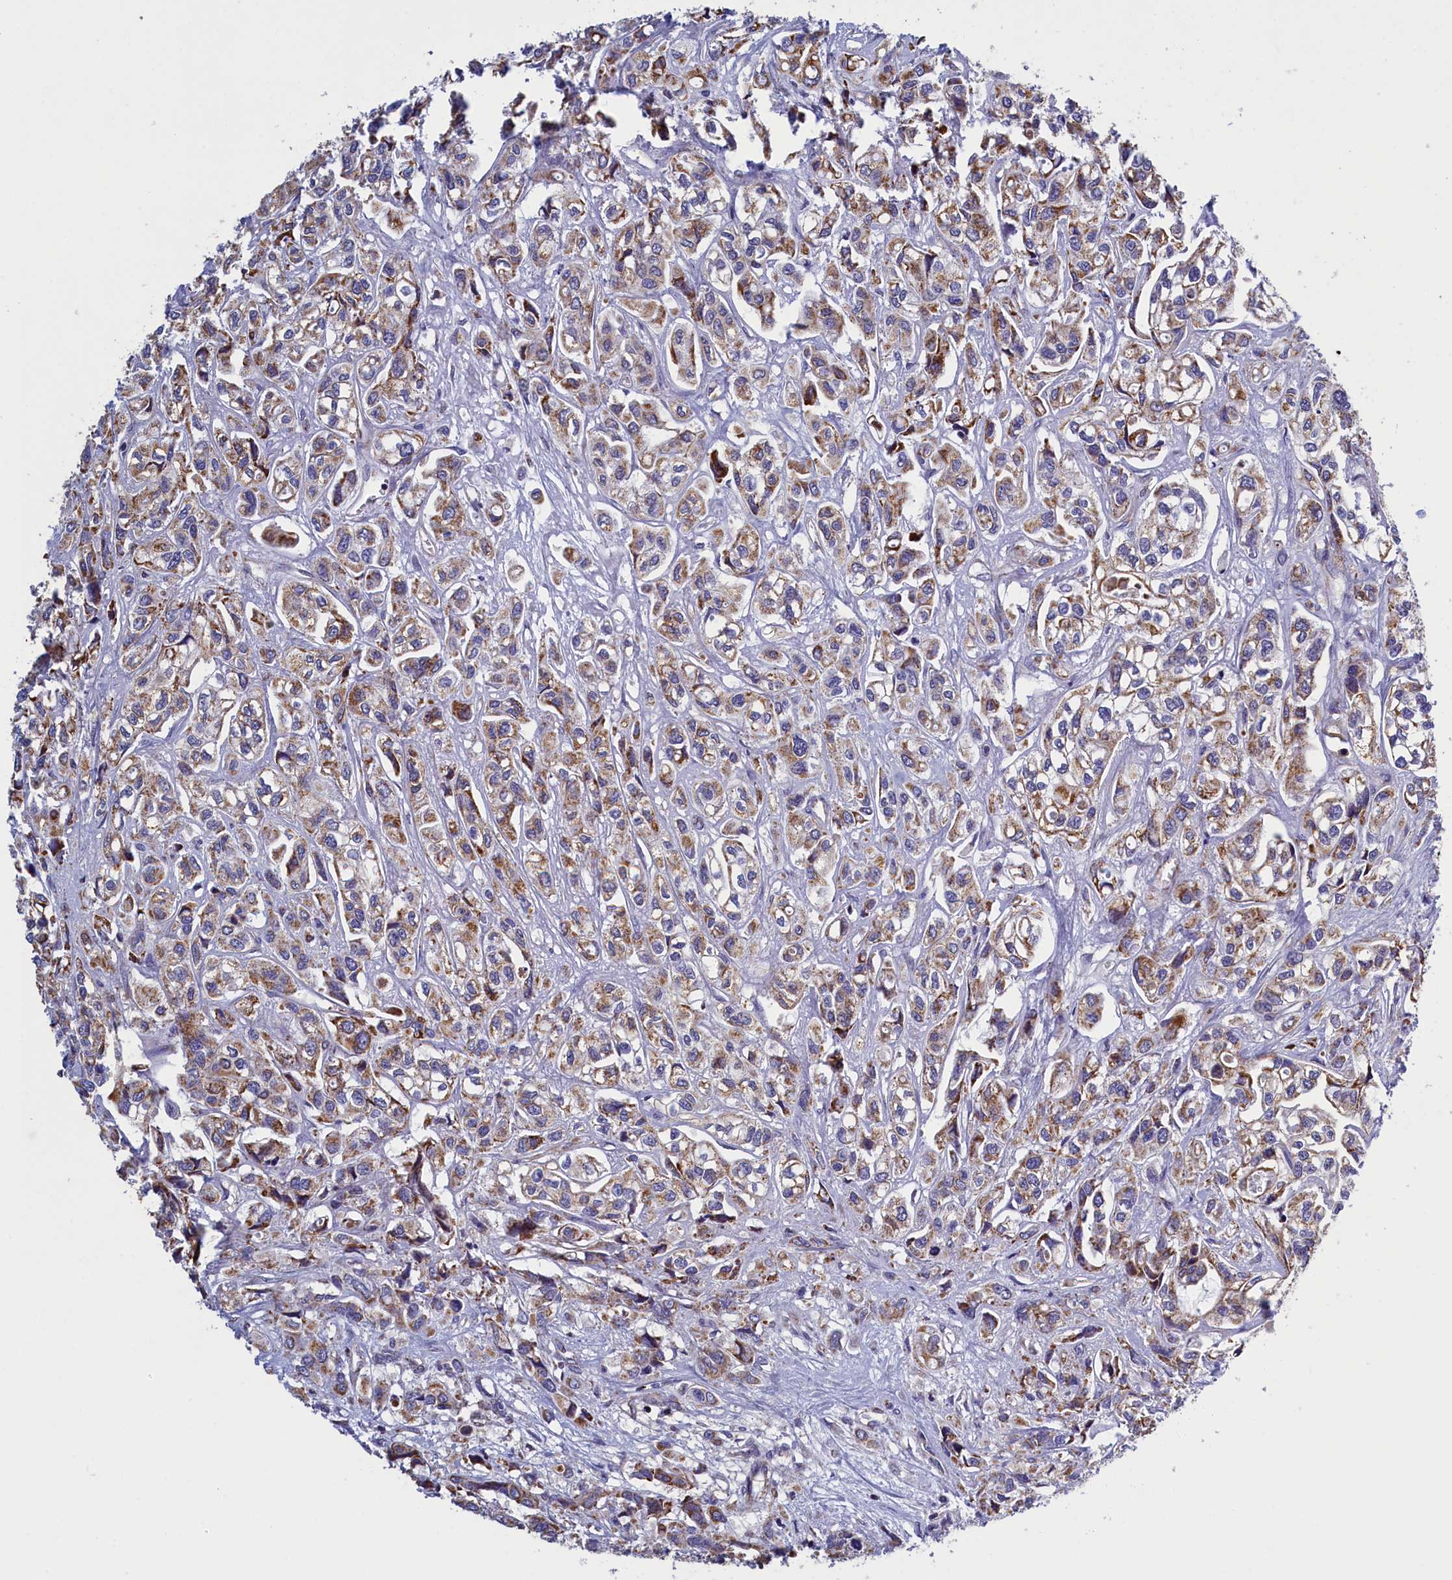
{"staining": {"intensity": "moderate", "quantity": ">75%", "location": "cytoplasmic/membranous"}, "tissue": "urothelial cancer", "cell_type": "Tumor cells", "image_type": "cancer", "snomed": [{"axis": "morphology", "description": "Urothelial carcinoma, High grade"}, {"axis": "topography", "description": "Urinary bladder"}], "caption": "Immunohistochemical staining of human urothelial cancer displays medium levels of moderate cytoplasmic/membranous protein expression in approximately >75% of tumor cells. (DAB IHC, brown staining for protein, blue staining for nuclei).", "gene": "IFT122", "patient": {"sex": "male", "age": 67}}